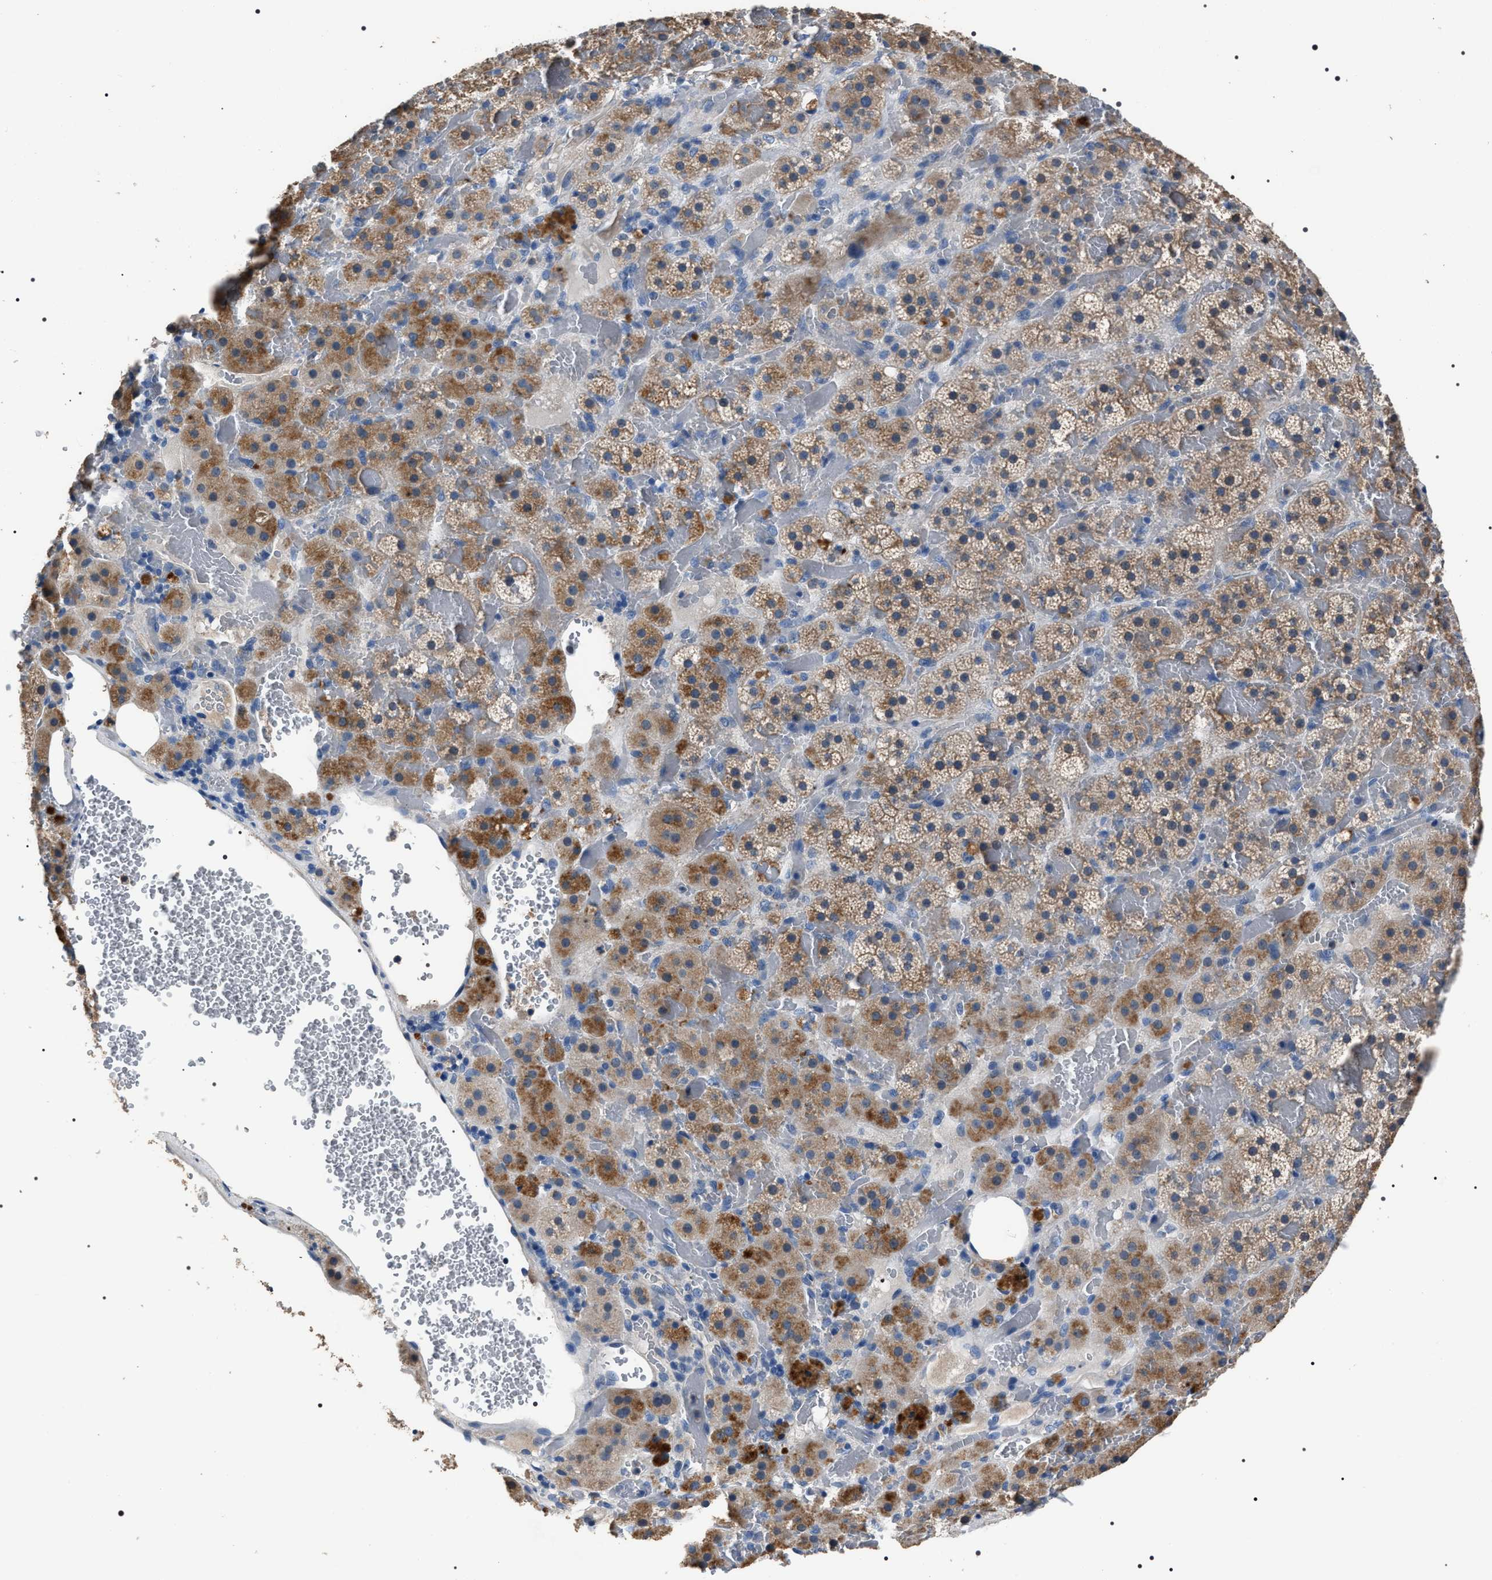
{"staining": {"intensity": "moderate", "quantity": "25%-75%", "location": "cytoplasmic/membranous"}, "tissue": "adrenal gland", "cell_type": "Glandular cells", "image_type": "normal", "snomed": [{"axis": "morphology", "description": "Normal tissue, NOS"}, {"axis": "topography", "description": "Adrenal gland"}], "caption": "IHC of normal human adrenal gland shows medium levels of moderate cytoplasmic/membranous expression in about 25%-75% of glandular cells. The protein of interest is stained brown, and the nuclei are stained in blue (DAB (3,3'-diaminobenzidine) IHC with brightfield microscopy, high magnification).", "gene": "TRIM54", "patient": {"sex": "female", "age": 59}}